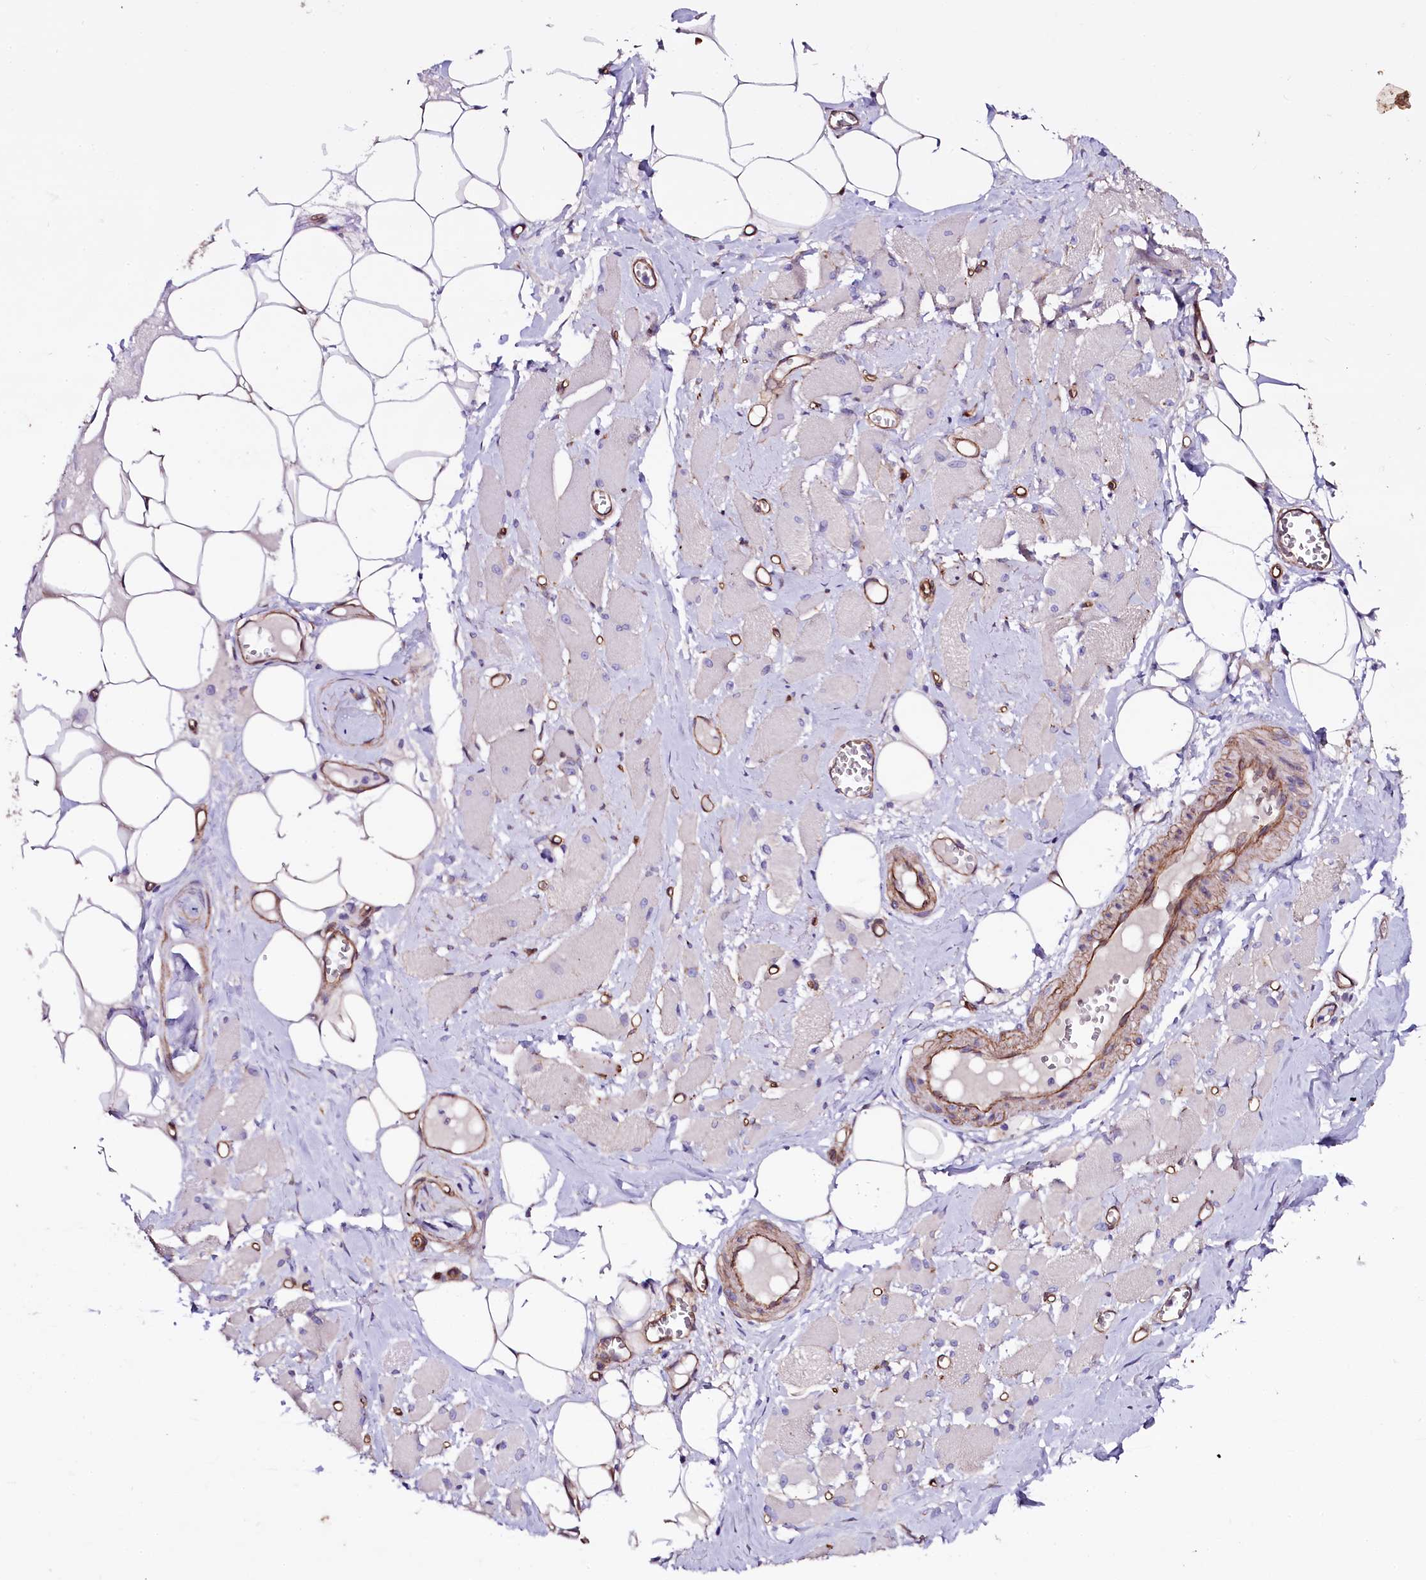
{"staining": {"intensity": "weak", "quantity": "<25%", "location": "cytoplasmic/membranous"}, "tissue": "skeletal muscle", "cell_type": "Myocytes", "image_type": "normal", "snomed": [{"axis": "morphology", "description": "Normal tissue, NOS"}, {"axis": "morphology", "description": "Basal cell carcinoma"}, {"axis": "topography", "description": "Skeletal muscle"}], "caption": "DAB immunohistochemical staining of unremarkable skeletal muscle shows no significant positivity in myocytes. (DAB immunohistochemistry with hematoxylin counter stain).", "gene": "MEX3C", "patient": {"sex": "female", "age": 64}}